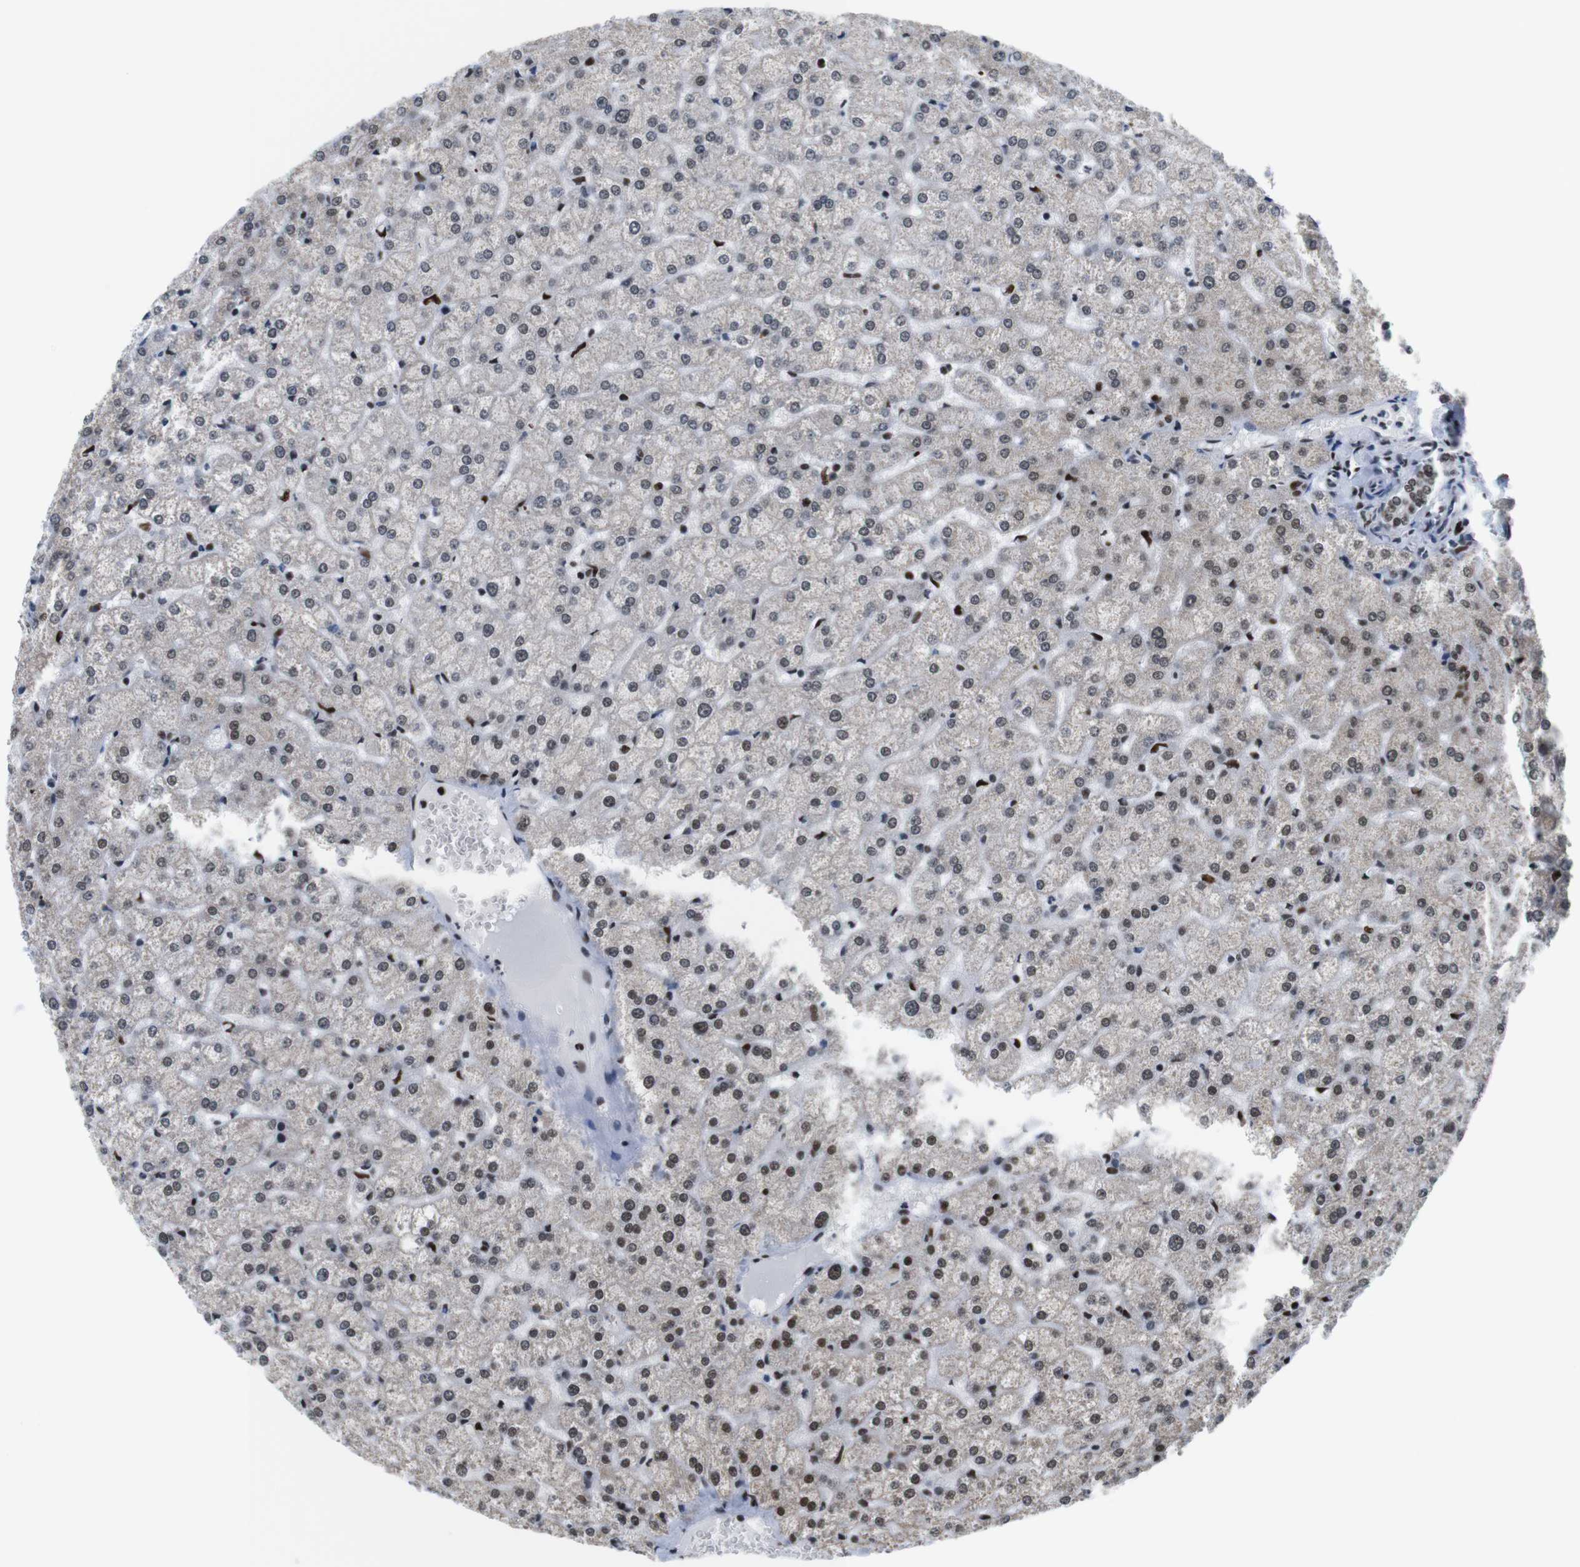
{"staining": {"intensity": "weak", "quantity": ">75%", "location": "nuclear"}, "tissue": "liver", "cell_type": "Cholangiocytes", "image_type": "normal", "snomed": [{"axis": "morphology", "description": "Normal tissue, NOS"}, {"axis": "topography", "description": "Liver"}], "caption": "Liver stained with a brown dye reveals weak nuclear positive expression in approximately >75% of cholangiocytes.", "gene": "PSME3", "patient": {"sex": "female", "age": 32}}